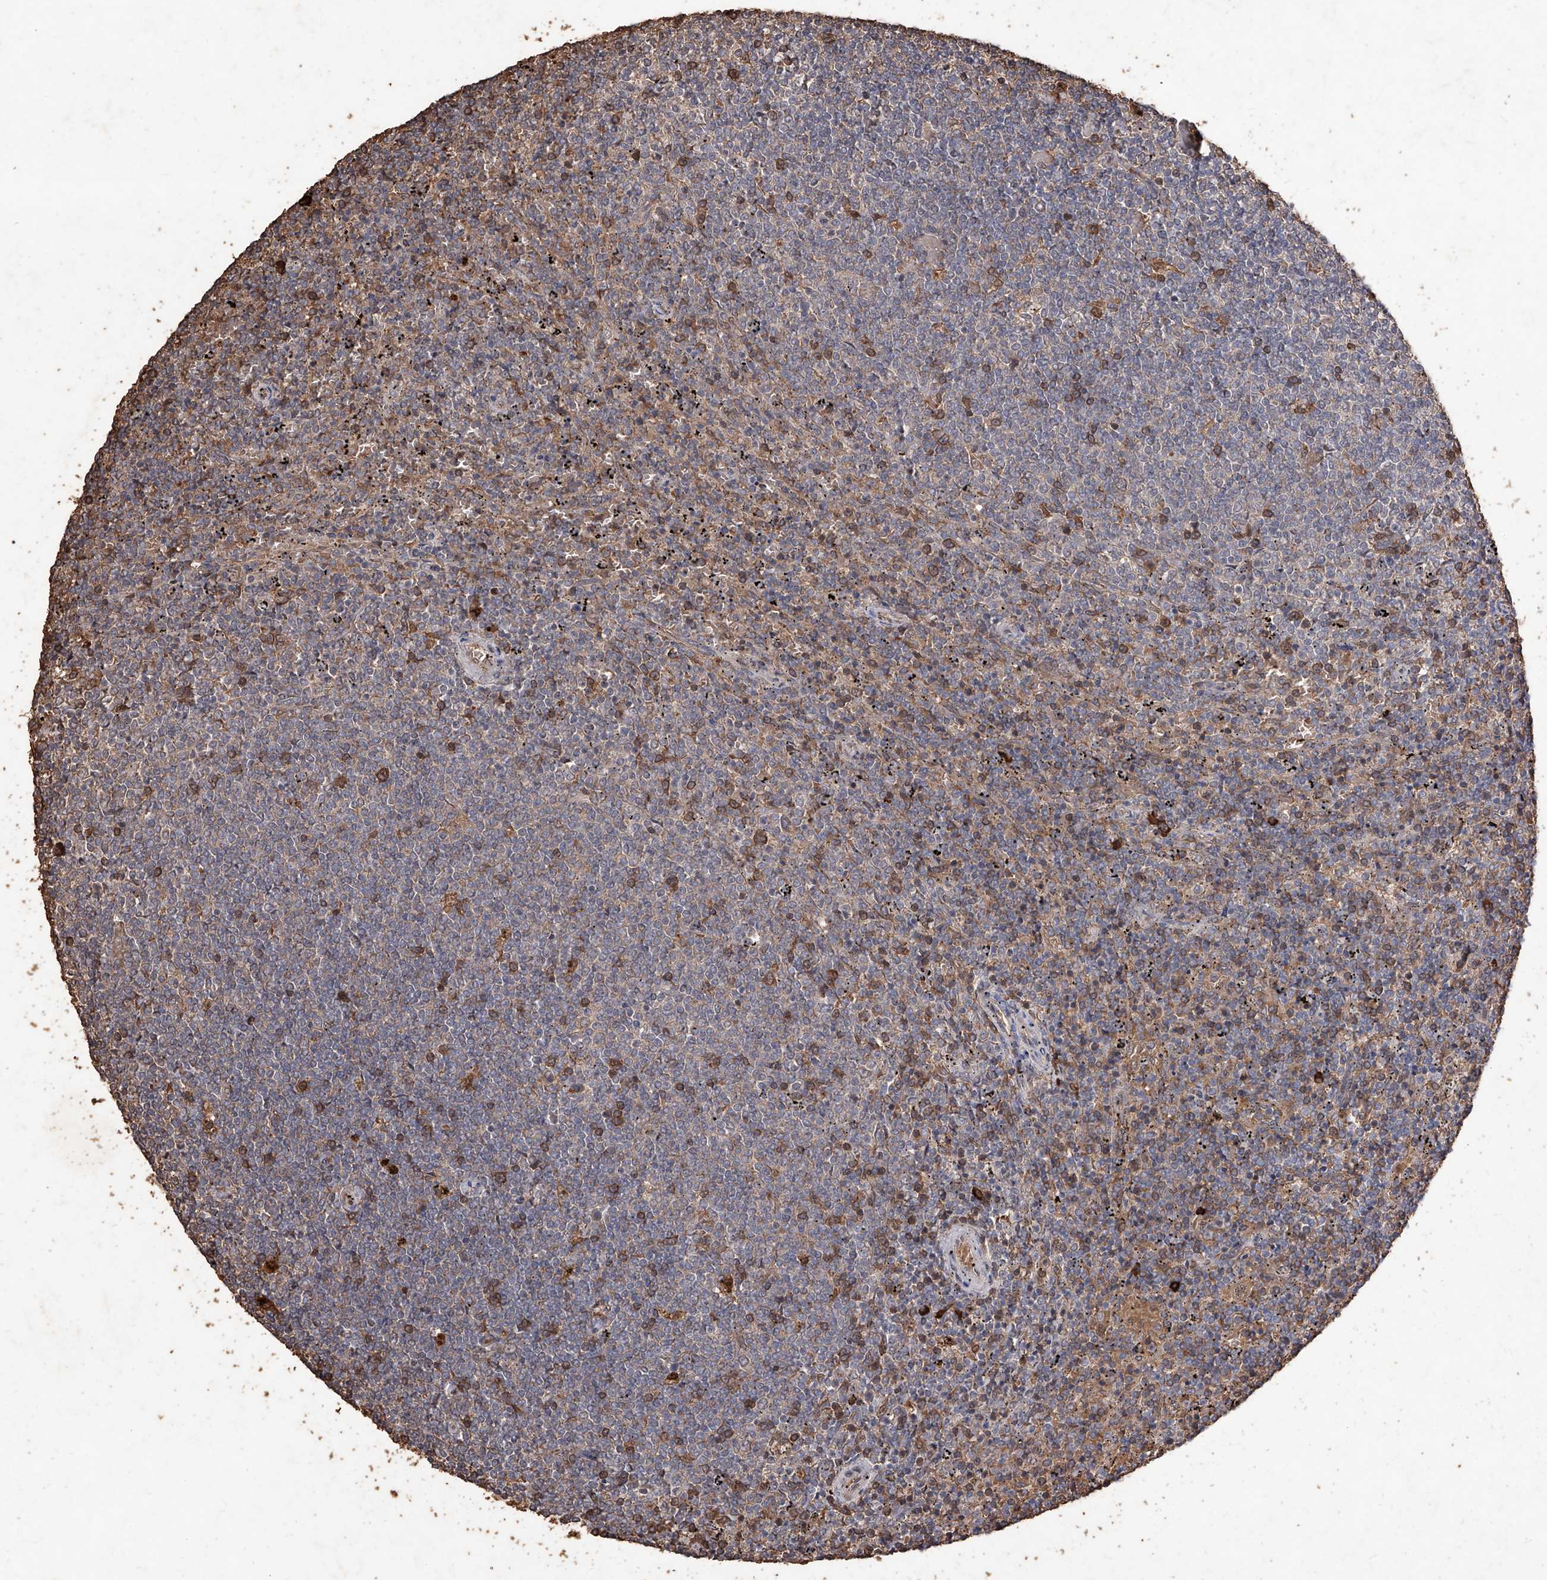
{"staining": {"intensity": "negative", "quantity": "none", "location": "none"}, "tissue": "lymphoma", "cell_type": "Tumor cells", "image_type": "cancer", "snomed": [{"axis": "morphology", "description": "Malignant lymphoma, non-Hodgkin's type, Low grade"}, {"axis": "topography", "description": "Spleen"}], "caption": "The histopathology image demonstrates no staining of tumor cells in malignant lymphoma, non-Hodgkin's type (low-grade).", "gene": "EML1", "patient": {"sex": "female", "age": 50}}